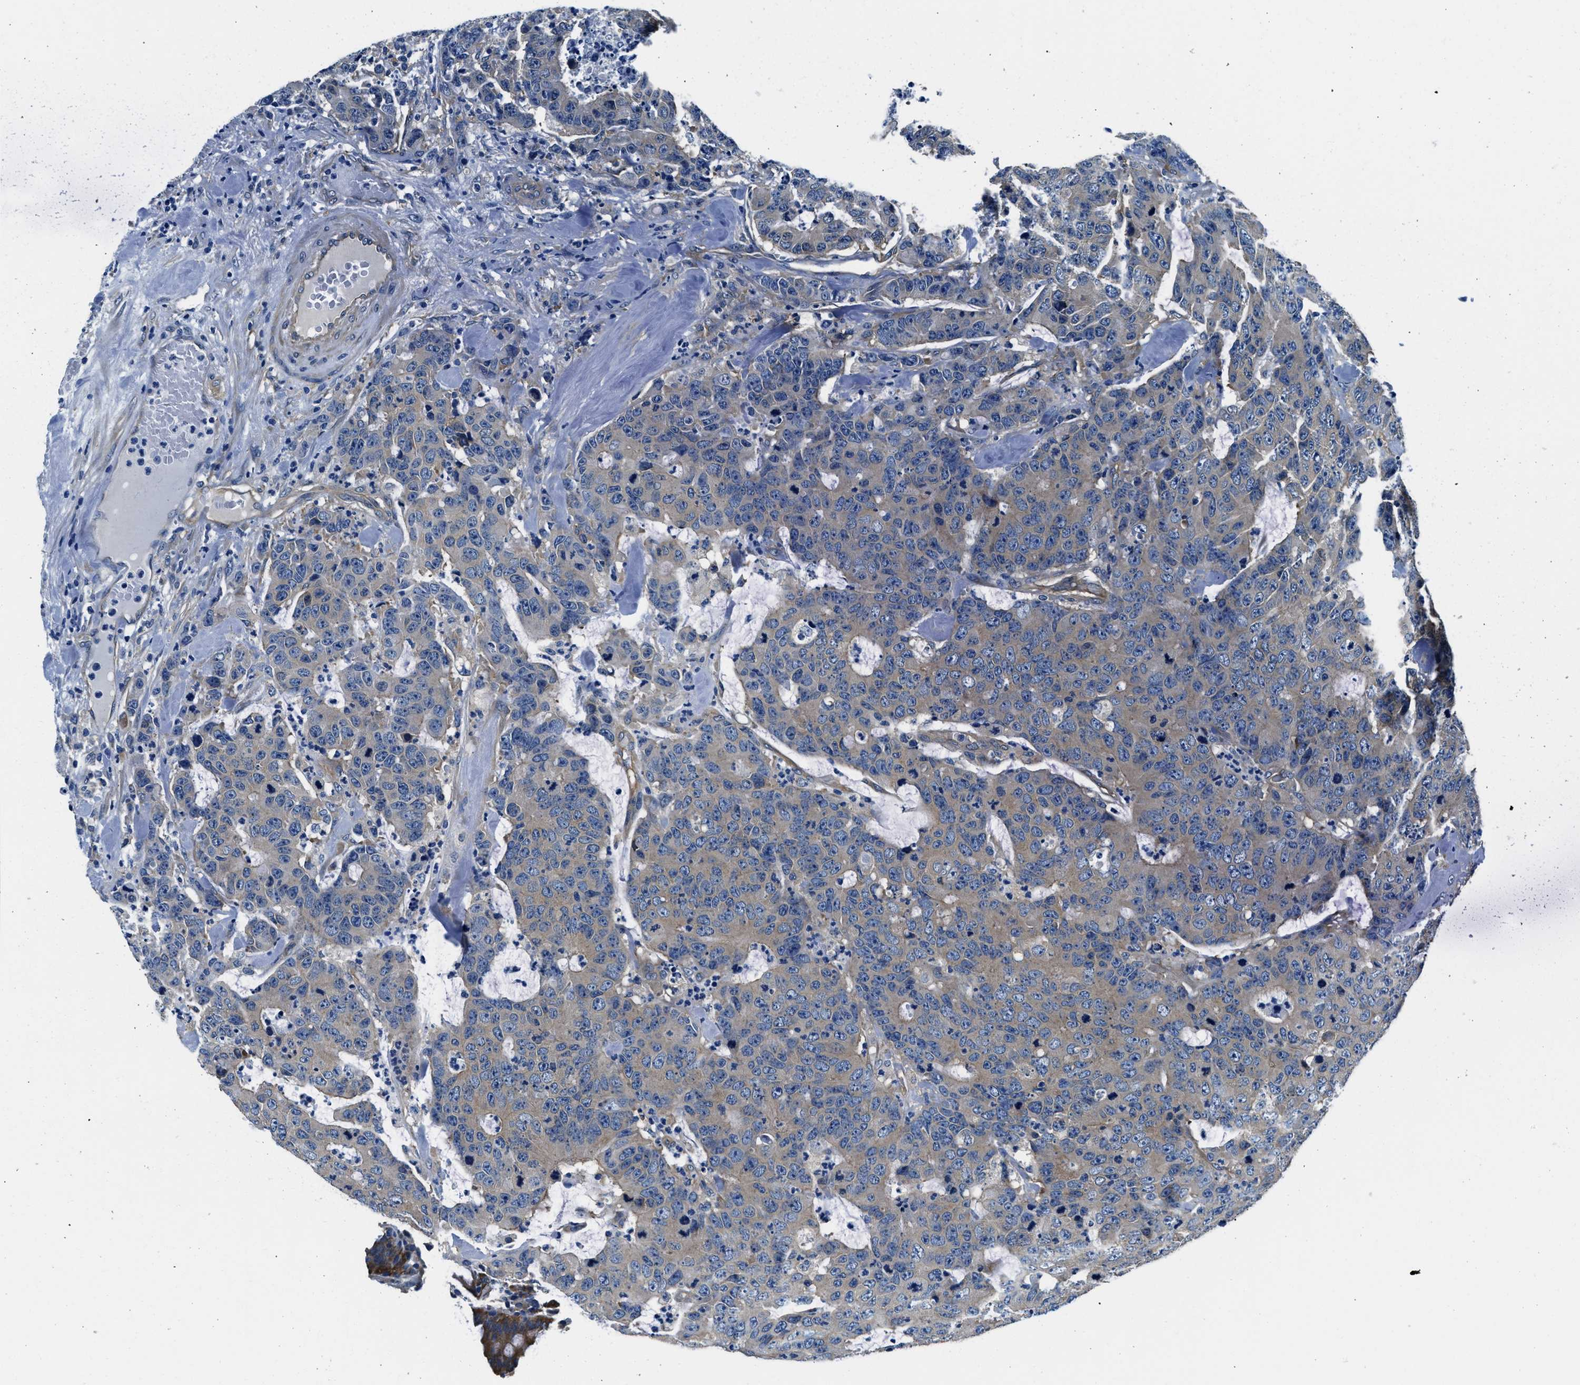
{"staining": {"intensity": "weak", "quantity": ">75%", "location": "cytoplasmic/membranous"}, "tissue": "colorectal cancer", "cell_type": "Tumor cells", "image_type": "cancer", "snomed": [{"axis": "morphology", "description": "Adenocarcinoma, NOS"}, {"axis": "topography", "description": "Colon"}], "caption": "IHC staining of colorectal cancer (adenocarcinoma), which demonstrates low levels of weak cytoplasmic/membranous expression in approximately >75% of tumor cells indicating weak cytoplasmic/membranous protein positivity. The staining was performed using DAB (3,3'-diaminobenzidine) (brown) for protein detection and nuclei were counterstained in hematoxylin (blue).", "gene": "TWF1", "patient": {"sex": "female", "age": 86}}